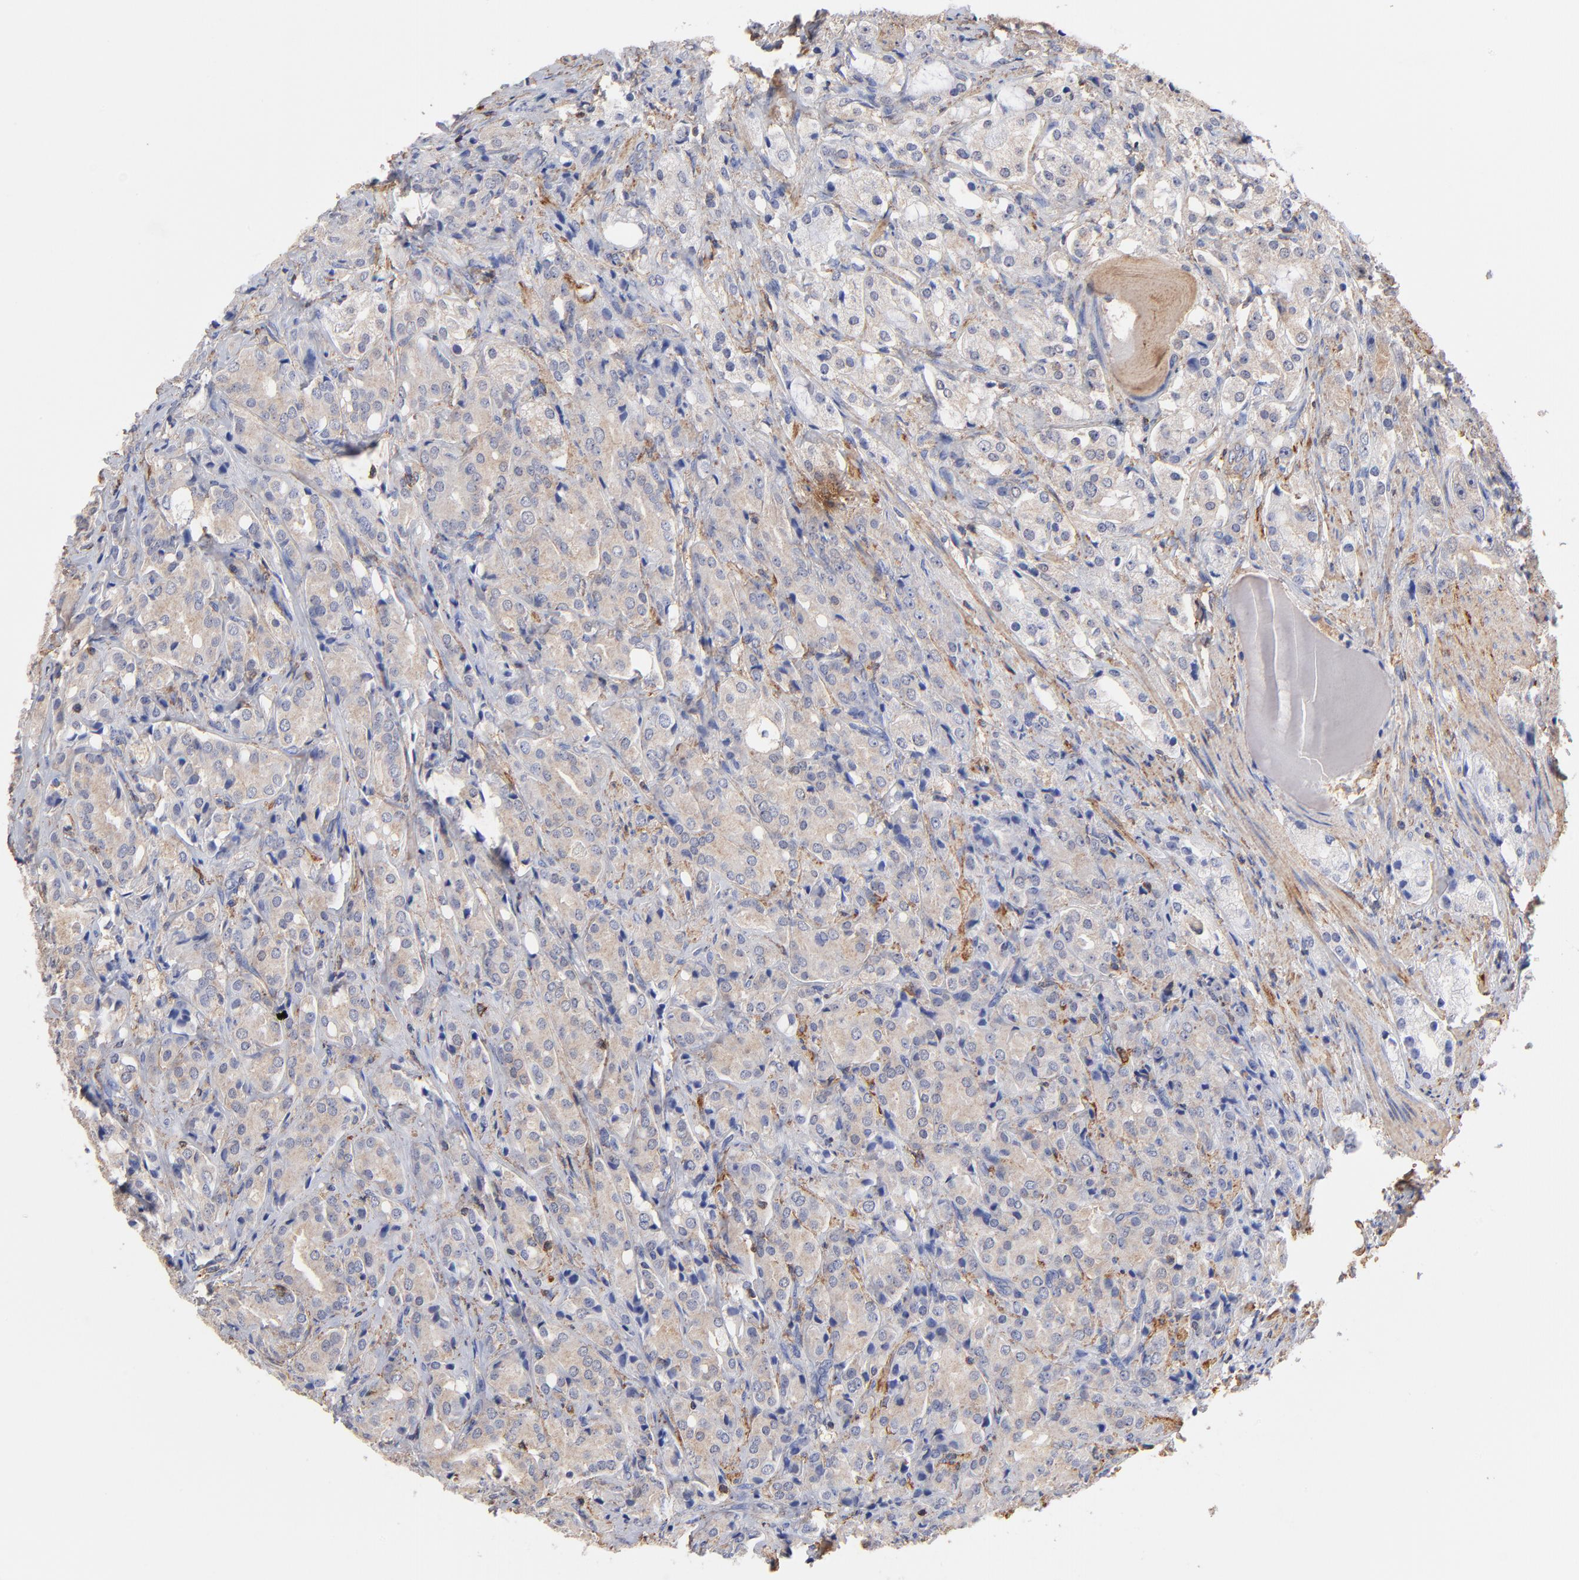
{"staining": {"intensity": "weak", "quantity": "25%-75%", "location": "cytoplasmic/membranous"}, "tissue": "prostate cancer", "cell_type": "Tumor cells", "image_type": "cancer", "snomed": [{"axis": "morphology", "description": "Adenocarcinoma, High grade"}, {"axis": "topography", "description": "Prostate"}], "caption": "There is low levels of weak cytoplasmic/membranous staining in tumor cells of adenocarcinoma (high-grade) (prostate), as demonstrated by immunohistochemical staining (brown color).", "gene": "ASL", "patient": {"sex": "male", "age": 68}}